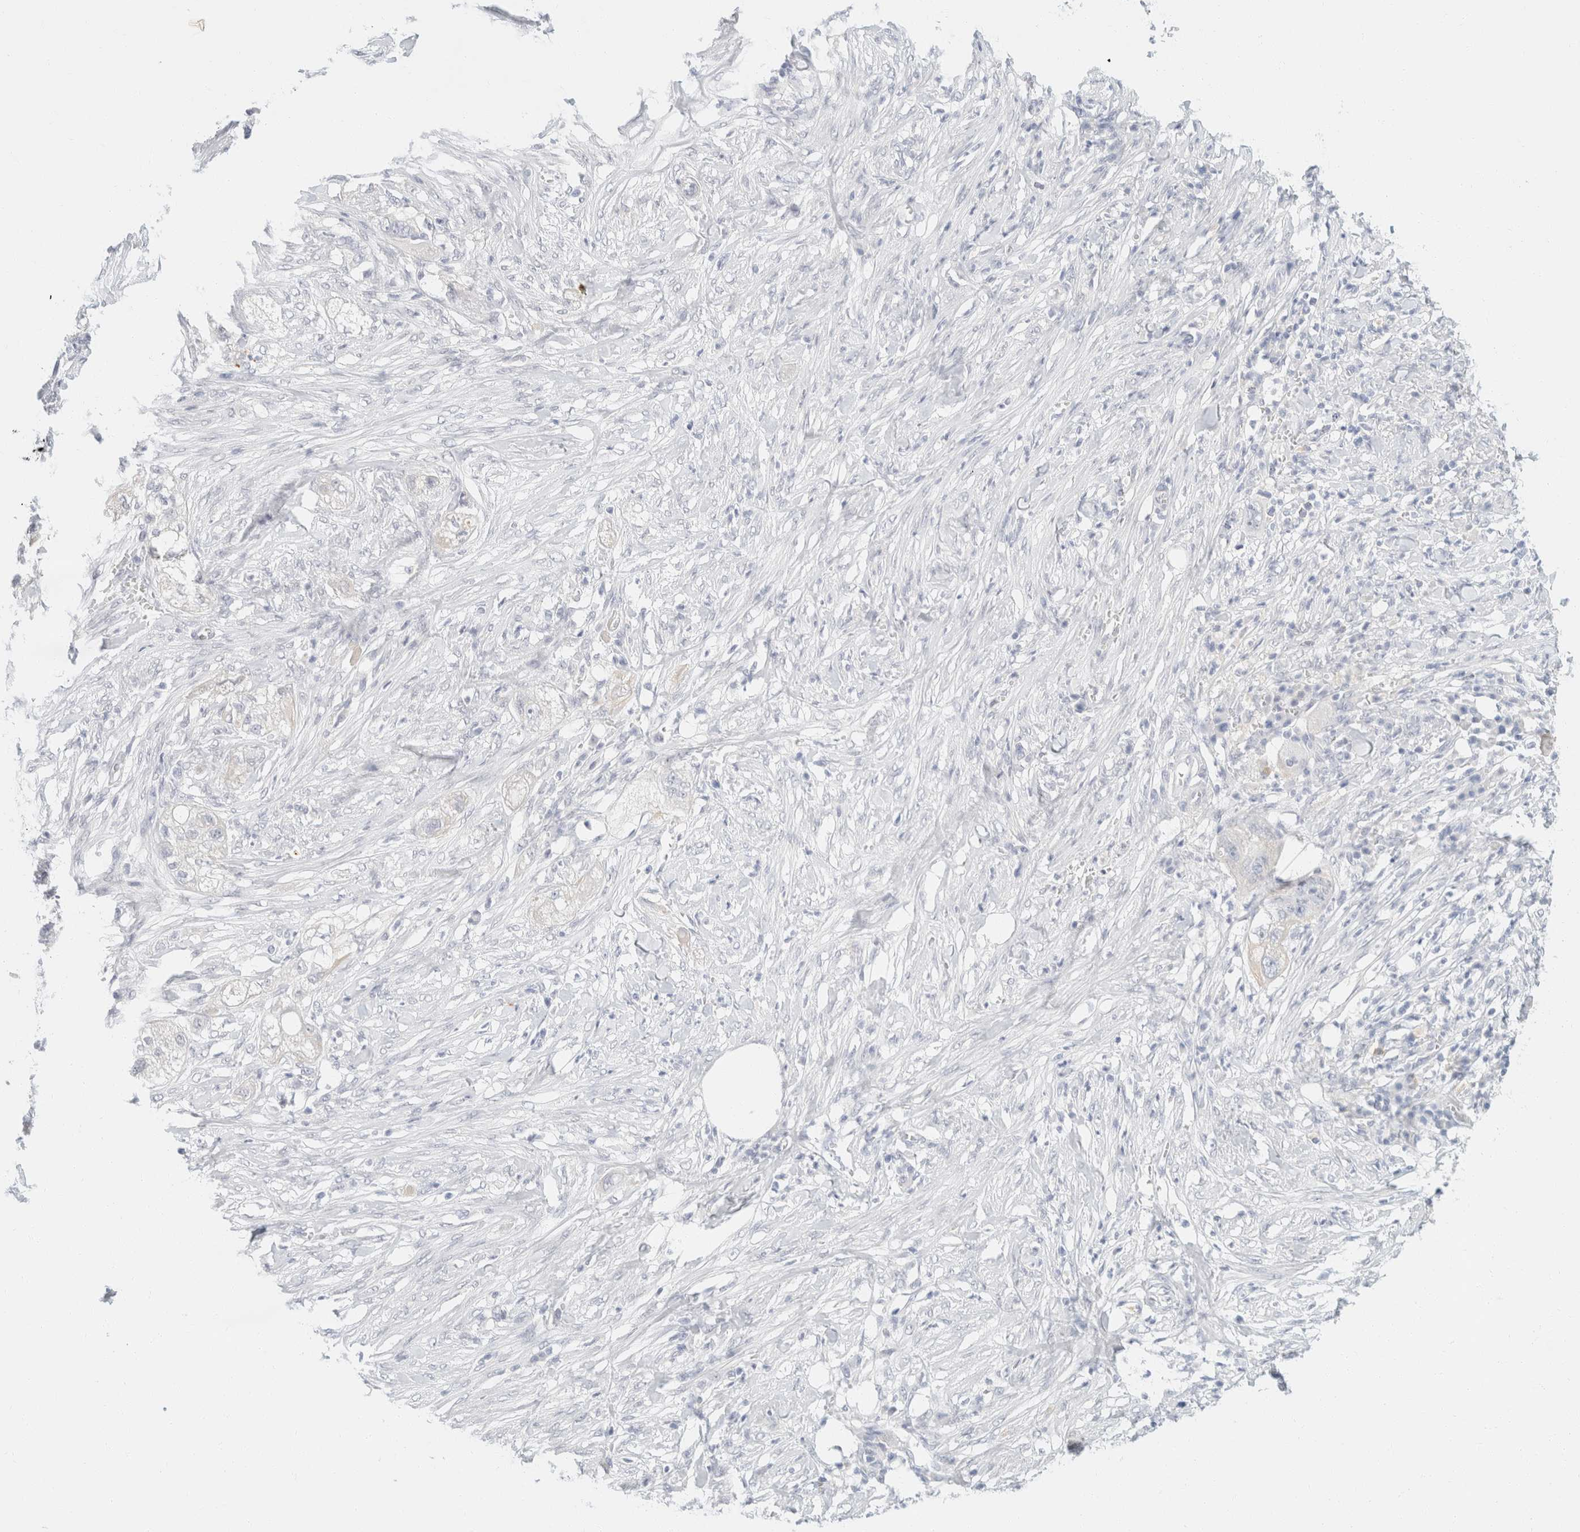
{"staining": {"intensity": "negative", "quantity": "none", "location": "none"}, "tissue": "pancreatic cancer", "cell_type": "Tumor cells", "image_type": "cancer", "snomed": [{"axis": "morphology", "description": "Adenocarcinoma, NOS"}, {"axis": "topography", "description": "Pancreas"}], "caption": "The histopathology image exhibits no staining of tumor cells in pancreatic cancer (adenocarcinoma).", "gene": "KRT20", "patient": {"sex": "female", "age": 78}}